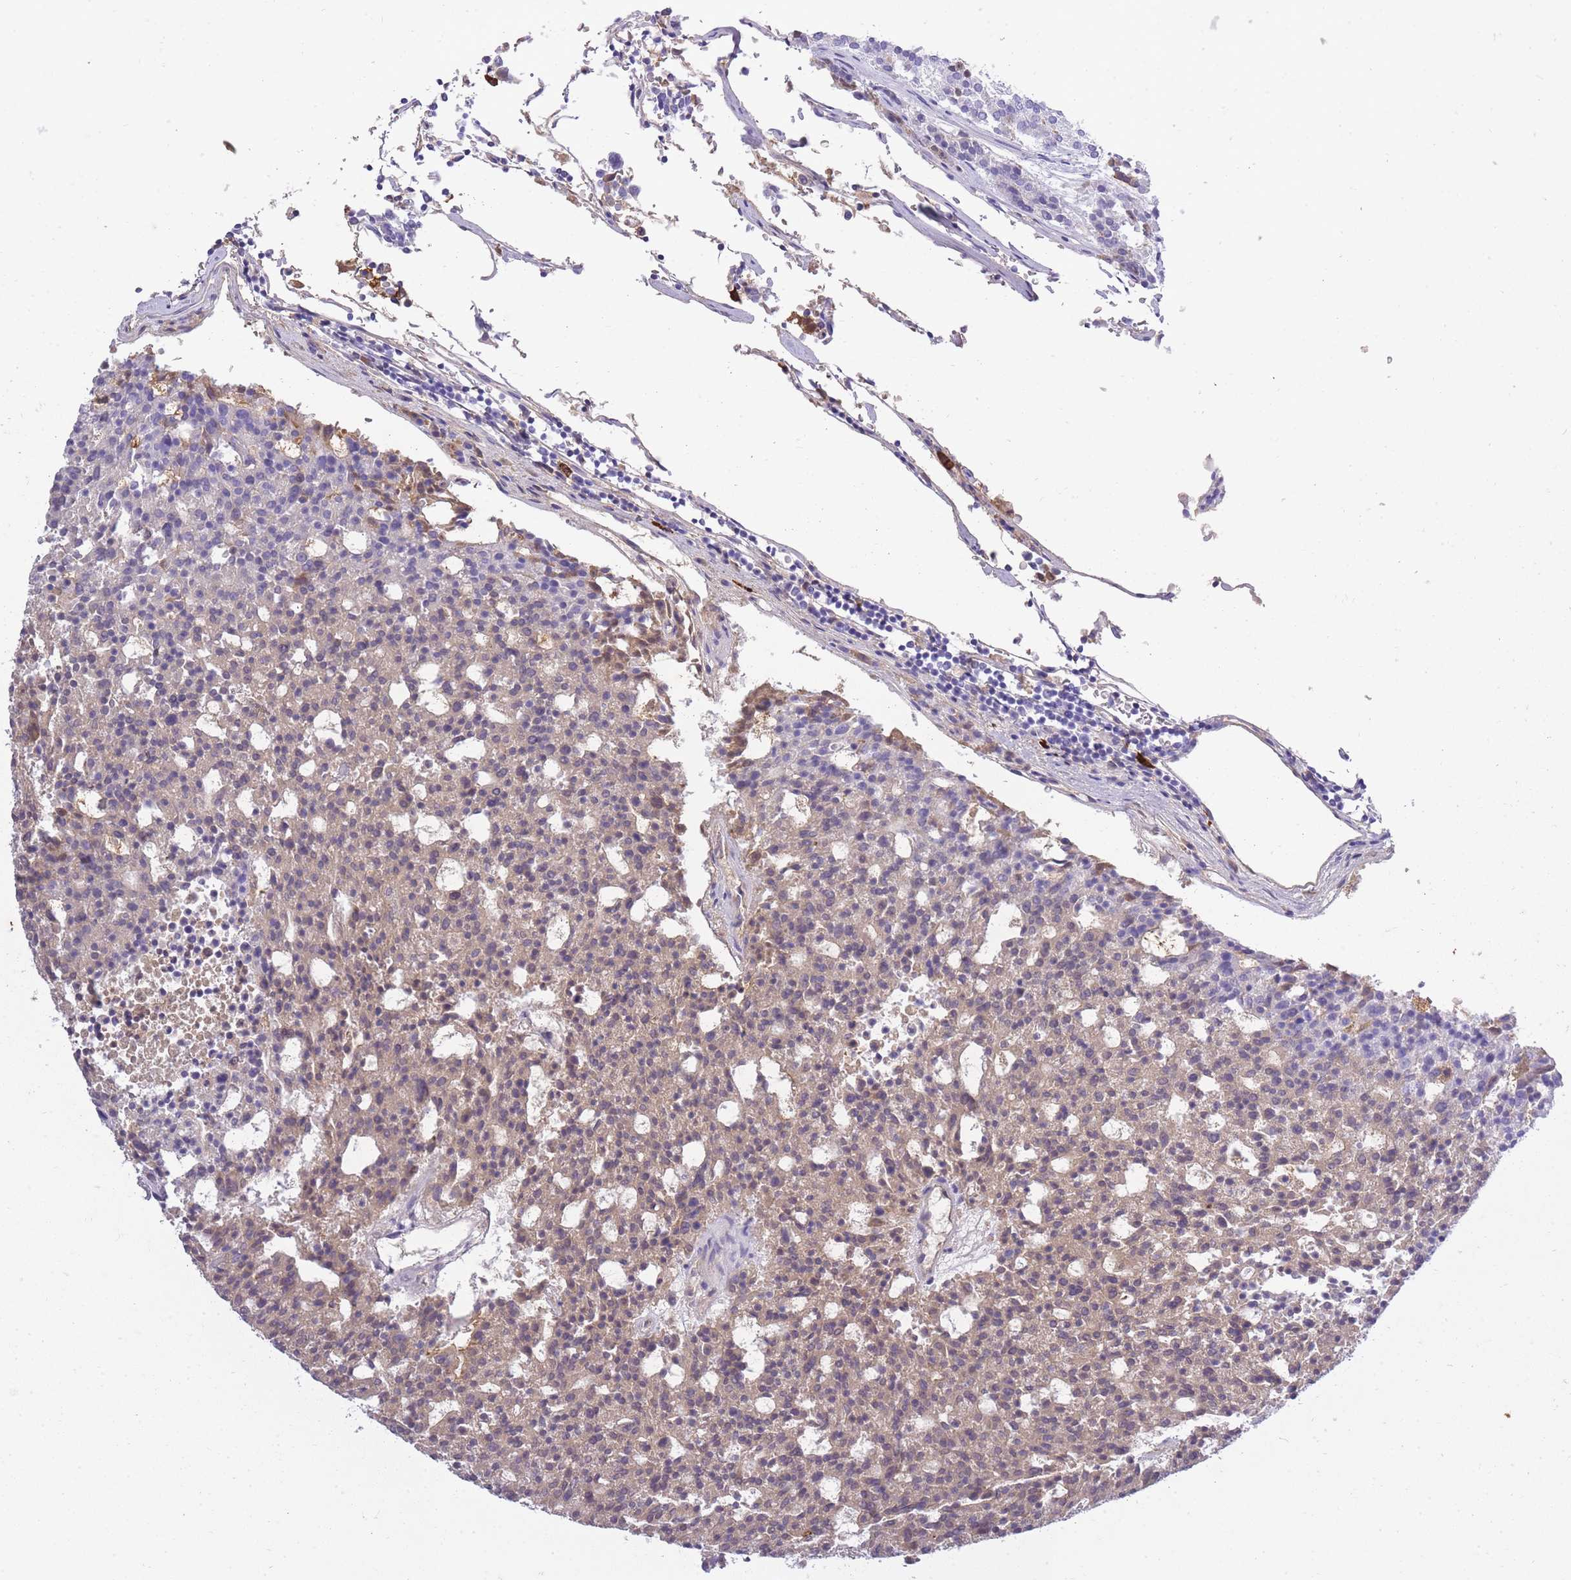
{"staining": {"intensity": "weak", "quantity": "25%-75%", "location": "cytoplasmic/membranous,nuclear"}, "tissue": "carcinoid", "cell_type": "Tumor cells", "image_type": "cancer", "snomed": [{"axis": "morphology", "description": "Carcinoid, malignant, NOS"}, {"axis": "topography", "description": "Pancreas"}], "caption": "Human carcinoid stained for a protein (brown) reveals weak cytoplasmic/membranous and nuclear positive staining in about 25%-75% of tumor cells.", "gene": "IGKV1D-42", "patient": {"sex": "female", "age": 54}}